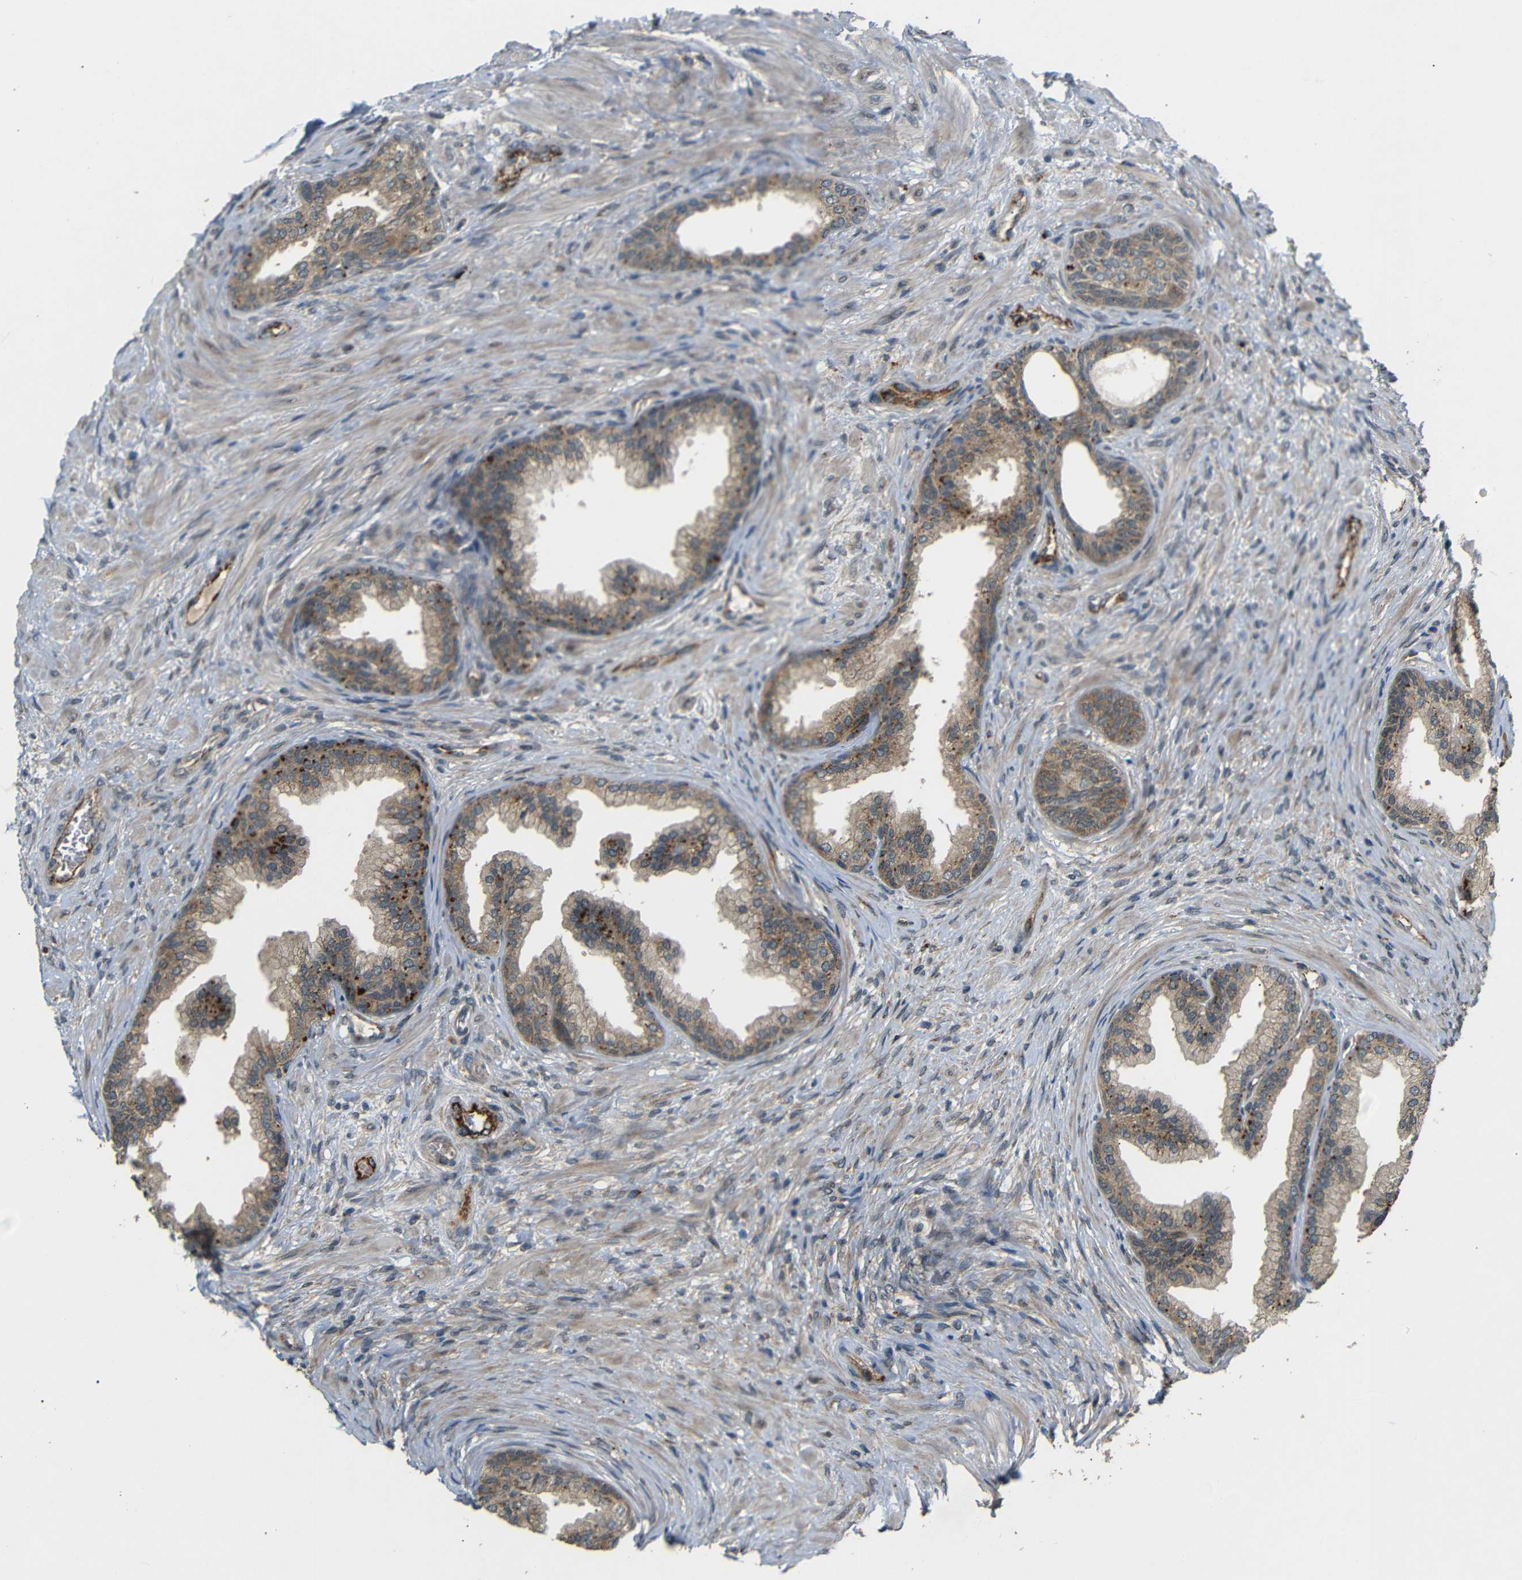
{"staining": {"intensity": "moderate", "quantity": ">75%", "location": "cytoplasmic/membranous"}, "tissue": "prostate", "cell_type": "Glandular cells", "image_type": "normal", "snomed": [{"axis": "morphology", "description": "Normal tissue, NOS"}, {"axis": "topography", "description": "Prostate"}], "caption": "High-power microscopy captured an immunohistochemistry (IHC) image of benign prostate, revealing moderate cytoplasmic/membranous positivity in about >75% of glandular cells. Ihc stains the protein of interest in brown and the nuclei are stained blue.", "gene": "ATP7A", "patient": {"sex": "male", "age": 76}}